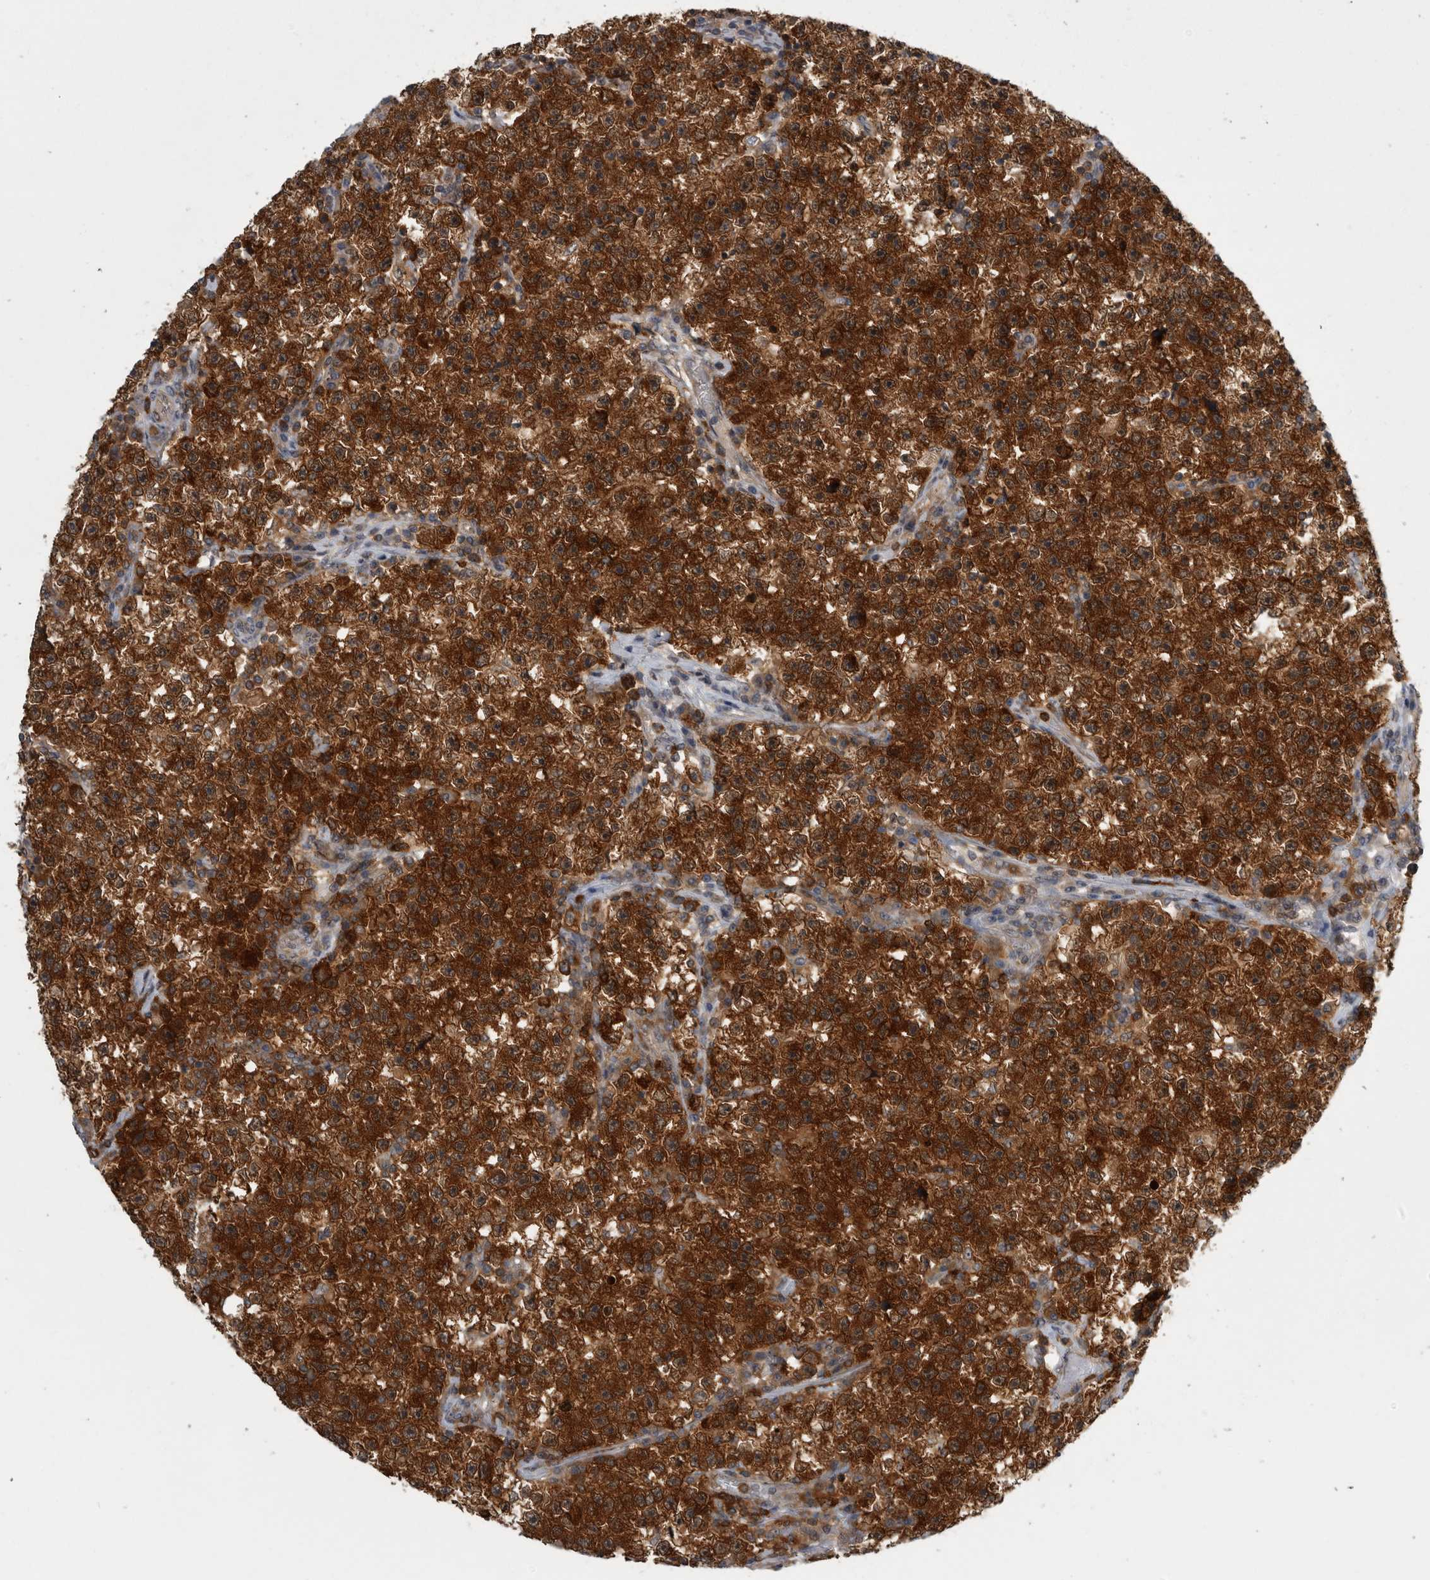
{"staining": {"intensity": "strong", "quantity": ">75%", "location": "cytoplasmic/membranous"}, "tissue": "testis cancer", "cell_type": "Tumor cells", "image_type": "cancer", "snomed": [{"axis": "morphology", "description": "Seminoma, NOS"}, {"axis": "topography", "description": "Testis"}], "caption": "Testis cancer (seminoma) stained for a protein (brown) reveals strong cytoplasmic/membranous positive expression in approximately >75% of tumor cells.", "gene": "CACYBP", "patient": {"sex": "male", "age": 22}}